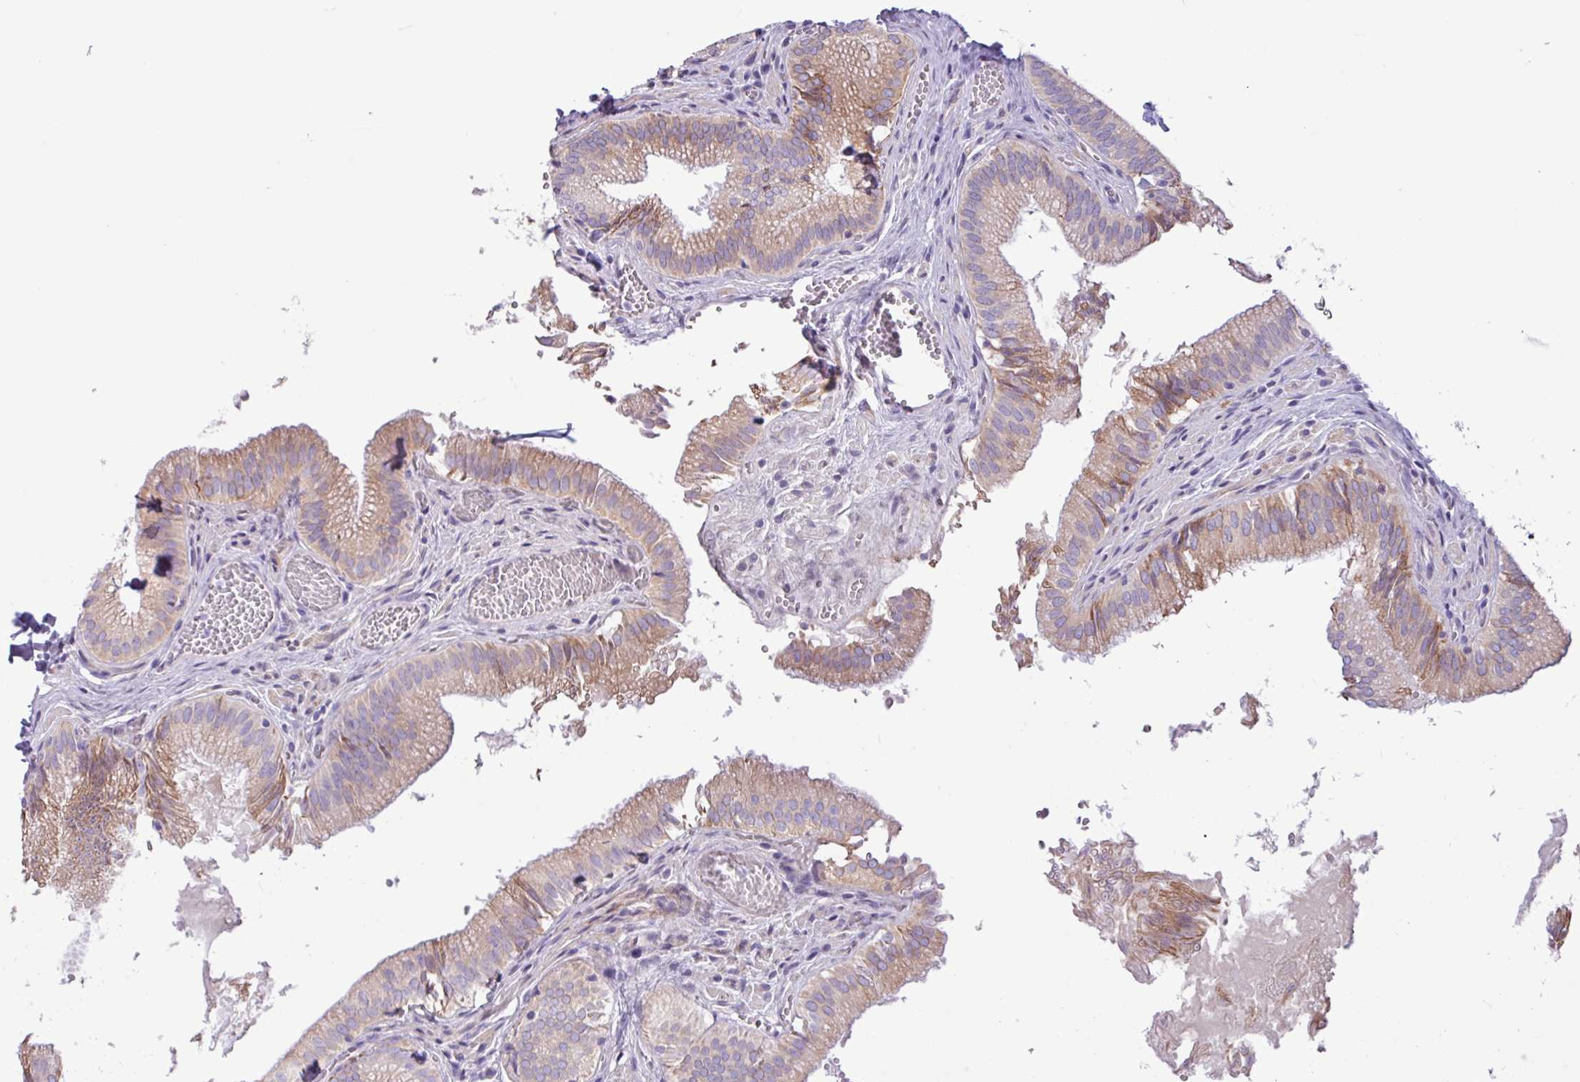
{"staining": {"intensity": "weak", "quantity": "25%-75%", "location": "cytoplasmic/membranous"}, "tissue": "gallbladder", "cell_type": "Glandular cells", "image_type": "normal", "snomed": [{"axis": "morphology", "description": "Normal tissue, NOS"}, {"axis": "topography", "description": "Gallbladder"}, {"axis": "topography", "description": "Peripheral nerve tissue"}], "caption": "A brown stain shows weak cytoplasmic/membranous positivity of a protein in glandular cells of unremarkable human gallbladder.", "gene": "SLC38A1", "patient": {"sex": "male", "age": 17}}